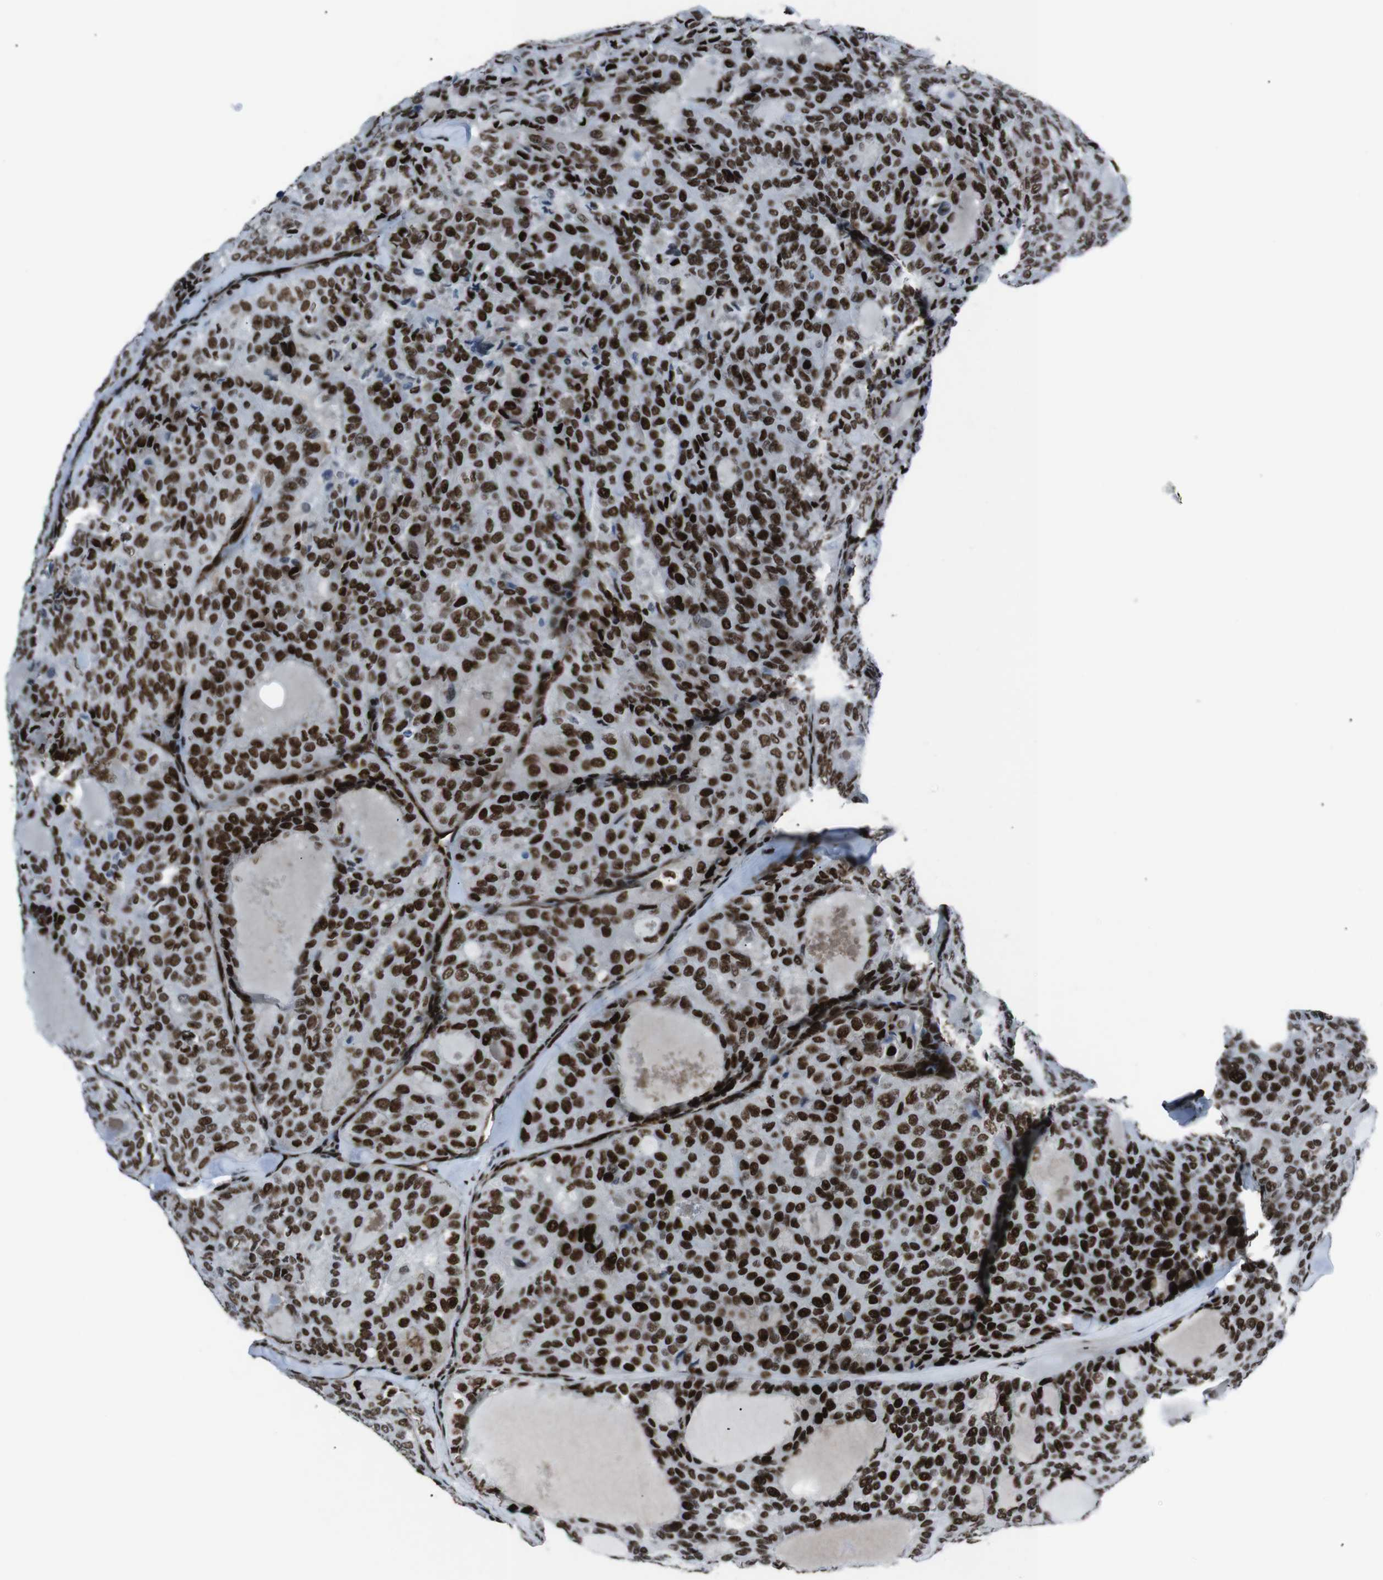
{"staining": {"intensity": "strong", "quantity": ">75%", "location": "nuclear"}, "tissue": "thyroid cancer", "cell_type": "Tumor cells", "image_type": "cancer", "snomed": [{"axis": "morphology", "description": "Follicular adenoma carcinoma, NOS"}, {"axis": "topography", "description": "Thyroid gland"}], "caption": "The image shows a brown stain indicating the presence of a protein in the nuclear of tumor cells in thyroid cancer (follicular adenoma carcinoma).", "gene": "HNRNPU", "patient": {"sex": "male", "age": 75}}